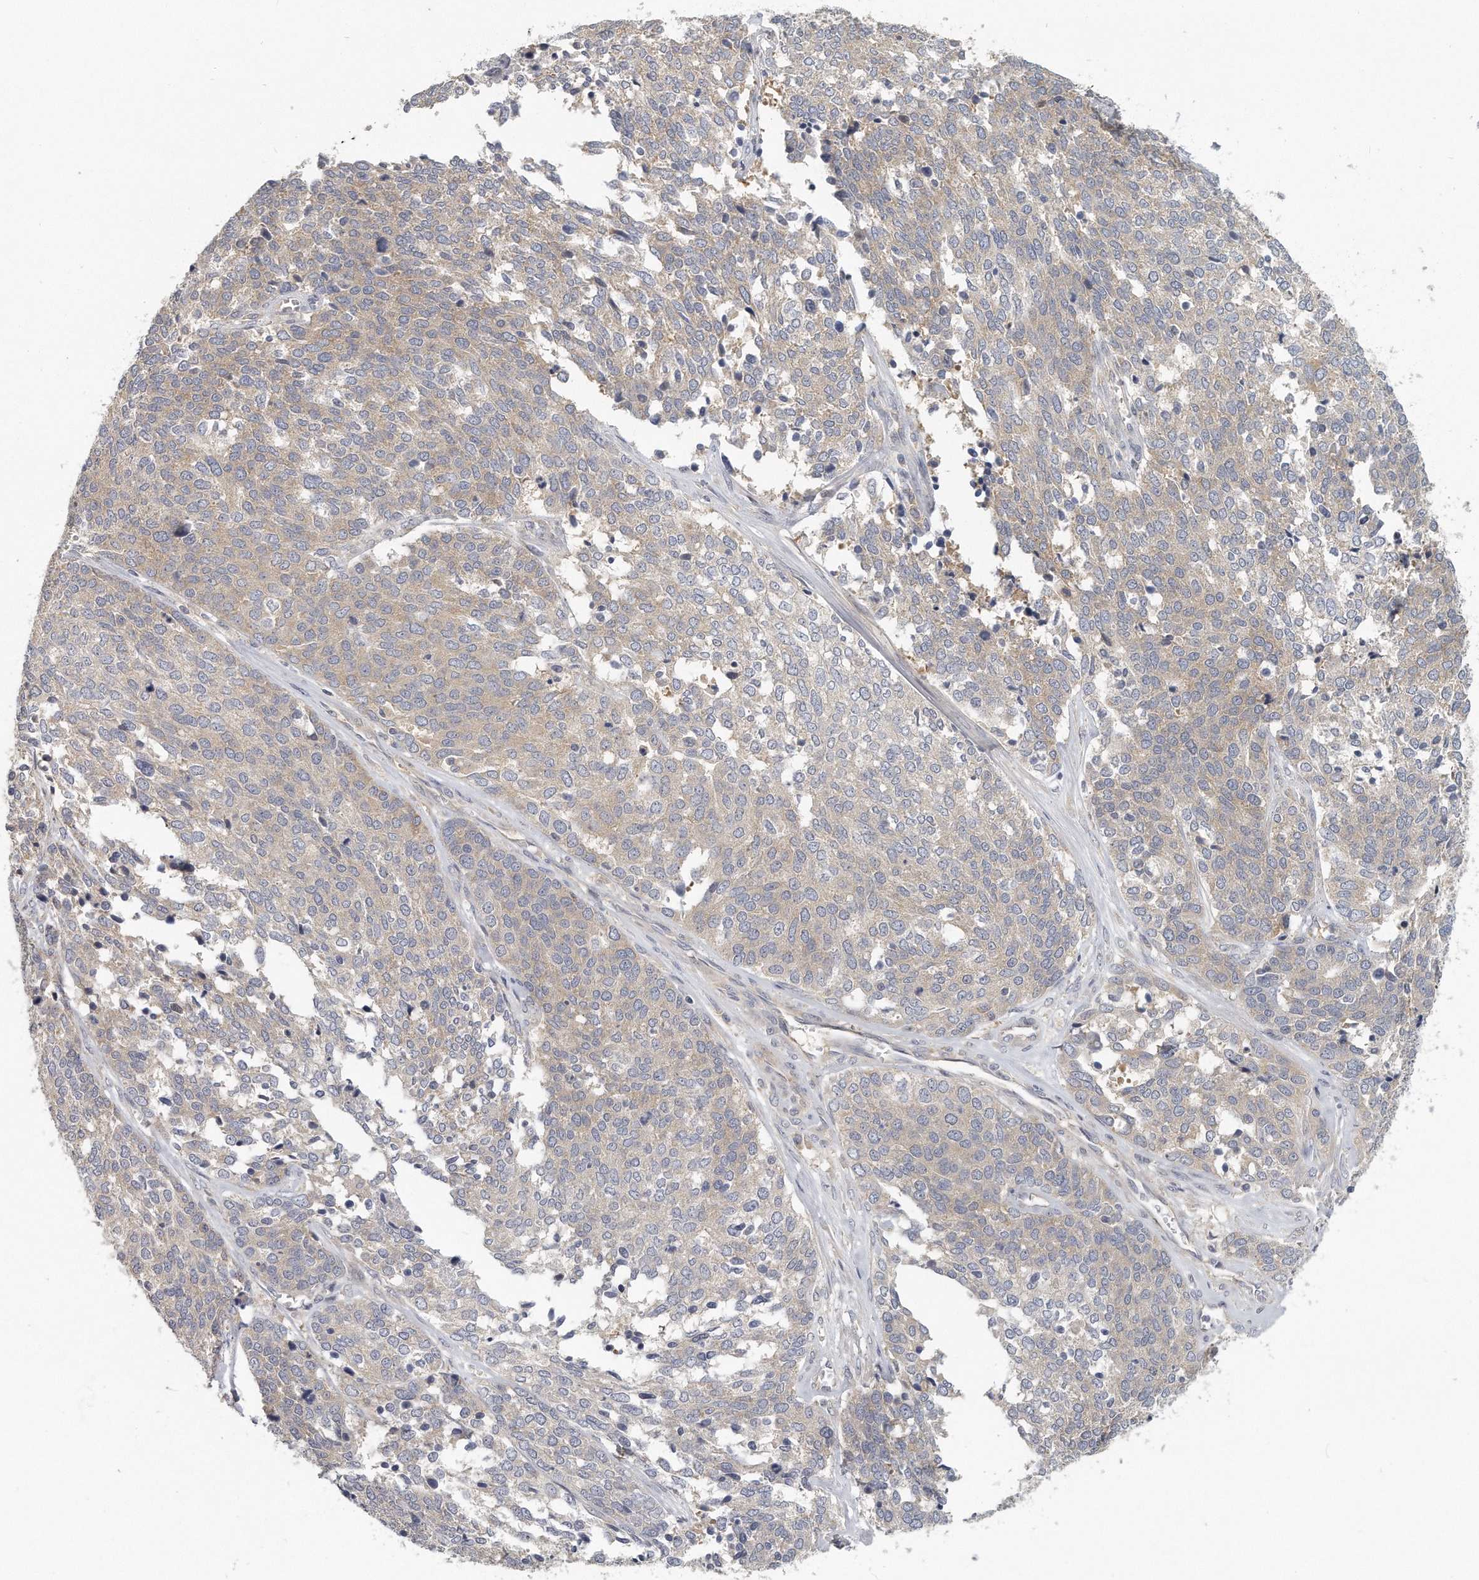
{"staining": {"intensity": "weak", "quantity": "<25%", "location": "cytoplasmic/membranous"}, "tissue": "ovarian cancer", "cell_type": "Tumor cells", "image_type": "cancer", "snomed": [{"axis": "morphology", "description": "Cystadenocarcinoma, serous, NOS"}, {"axis": "topography", "description": "Ovary"}], "caption": "Human ovarian cancer (serous cystadenocarcinoma) stained for a protein using IHC shows no staining in tumor cells.", "gene": "EIF3I", "patient": {"sex": "female", "age": 44}}